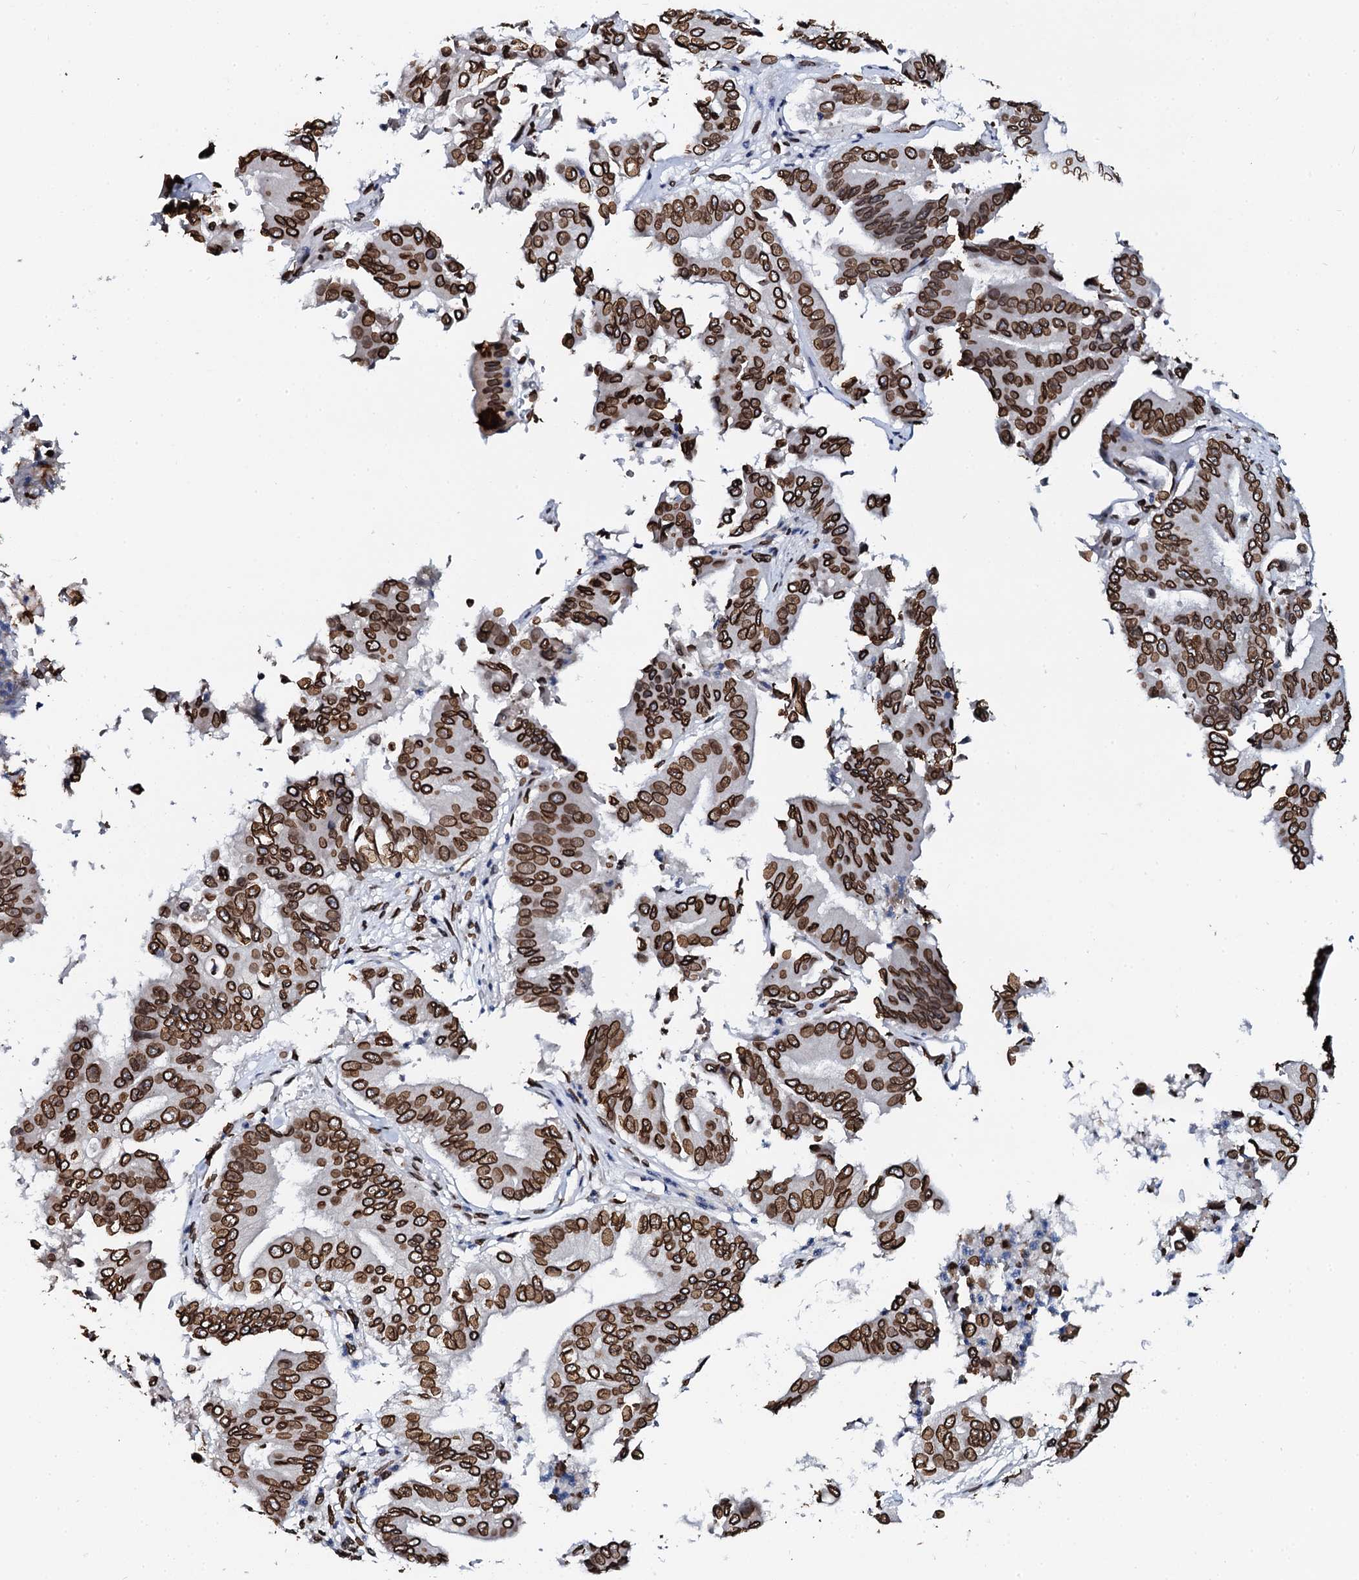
{"staining": {"intensity": "strong", "quantity": ">75%", "location": "nuclear"}, "tissue": "pancreatic cancer", "cell_type": "Tumor cells", "image_type": "cancer", "snomed": [{"axis": "morphology", "description": "Adenocarcinoma, NOS"}, {"axis": "topography", "description": "Pancreas"}], "caption": "Adenocarcinoma (pancreatic) stained with DAB IHC reveals high levels of strong nuclear staining in about >75% of tumor cells.", "gene": "KATNAL2", "patient": {"sex": "female", "age": 77}}